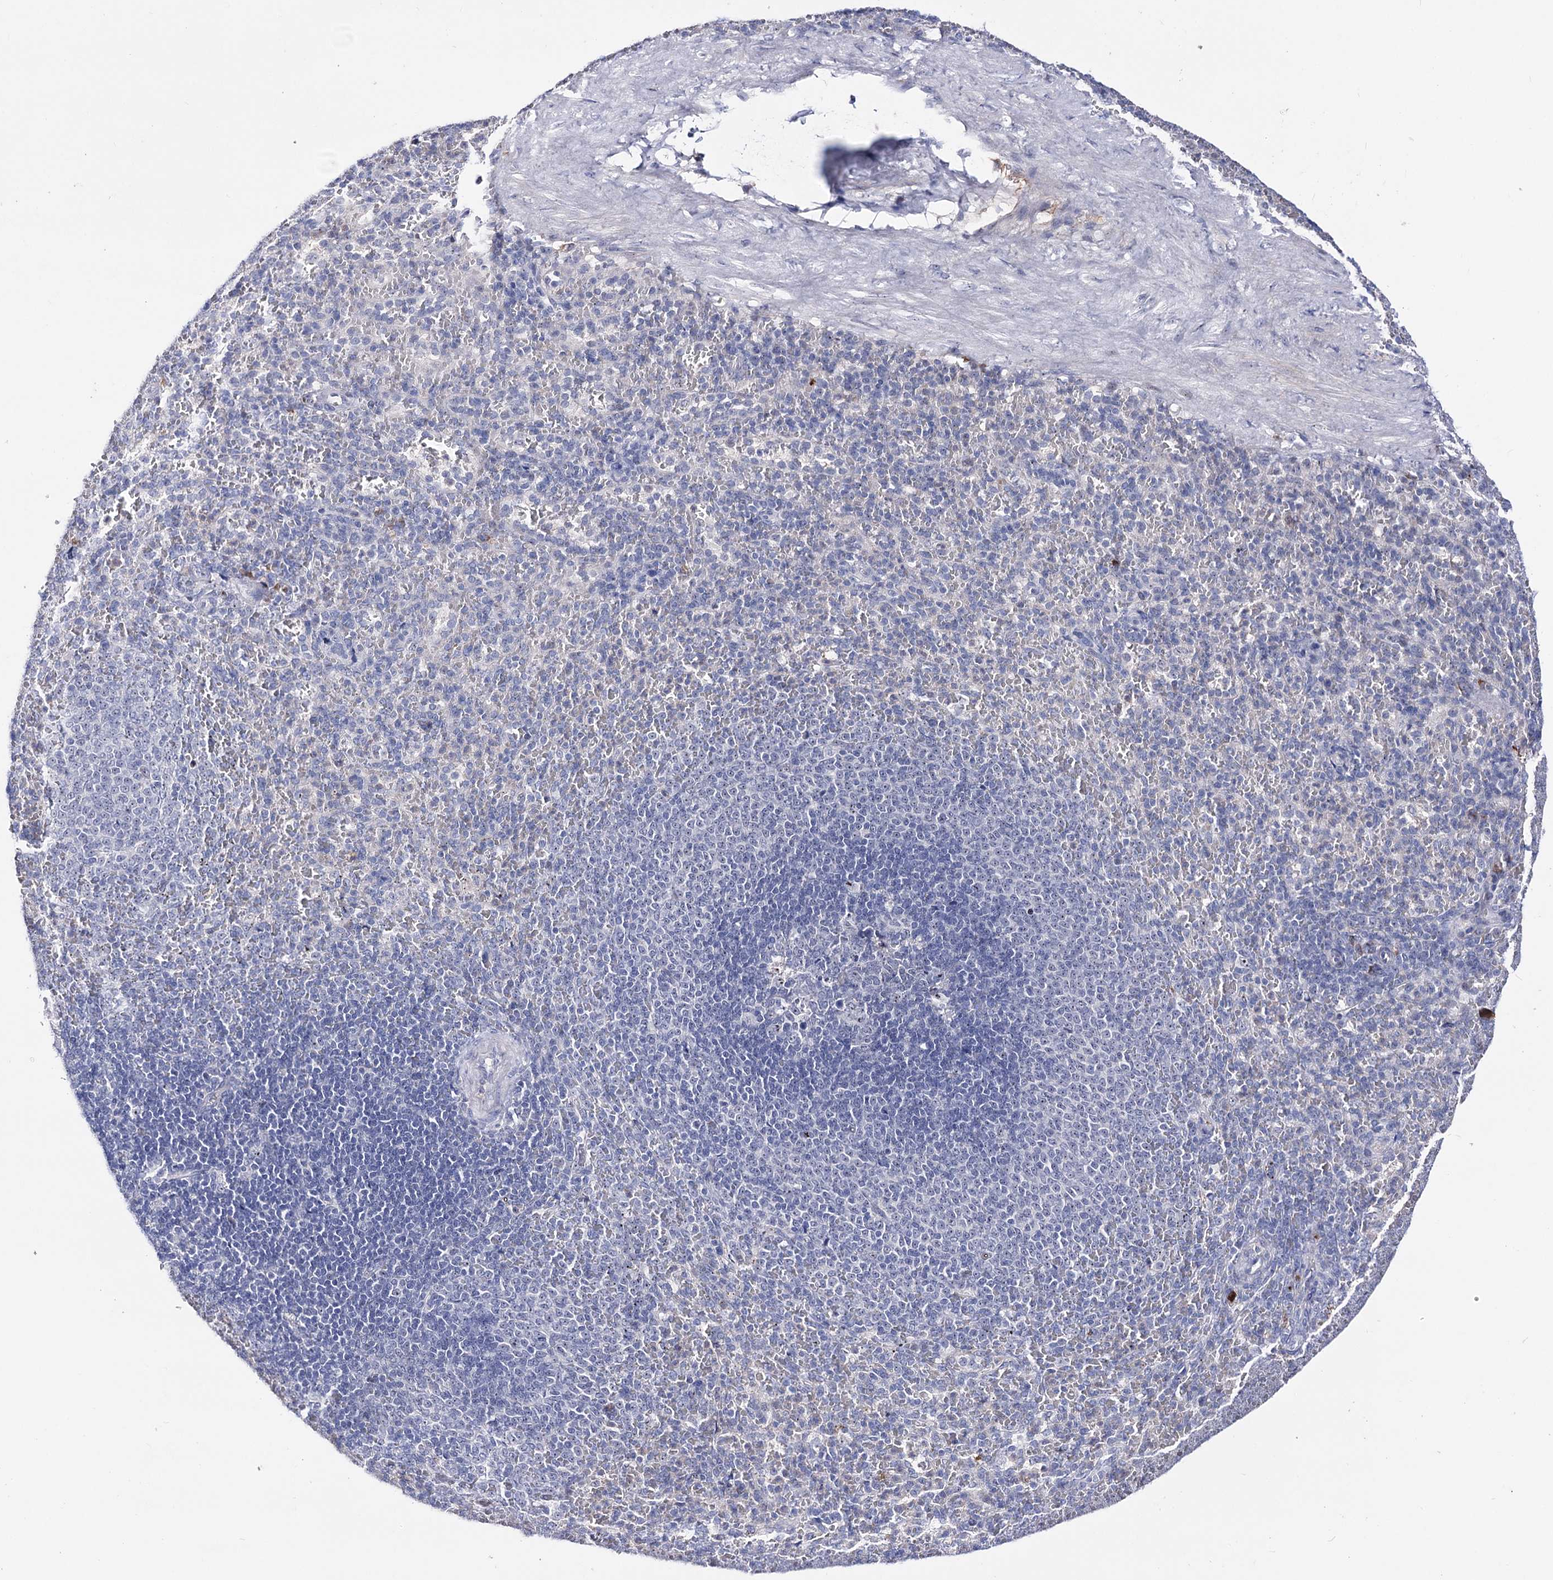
{"staining": {"intensity": "negative", "quantity": "none", "location": "none"}, "tissue": "spleen", "cell_type": "Cells in red pulp", "image_type": "normal", "snomed": [{"axis": "morphology", "description": "Normal tissue, NOS"}, {"axis": "topography", "description": "Spleen"}], "caption": "This is an immunohistochemistry photomicrograph of normal spleen. There is no staining in cells in red pulp.", "gene": "PCGF5", "patient": {"sex": "female", "age": 21}}